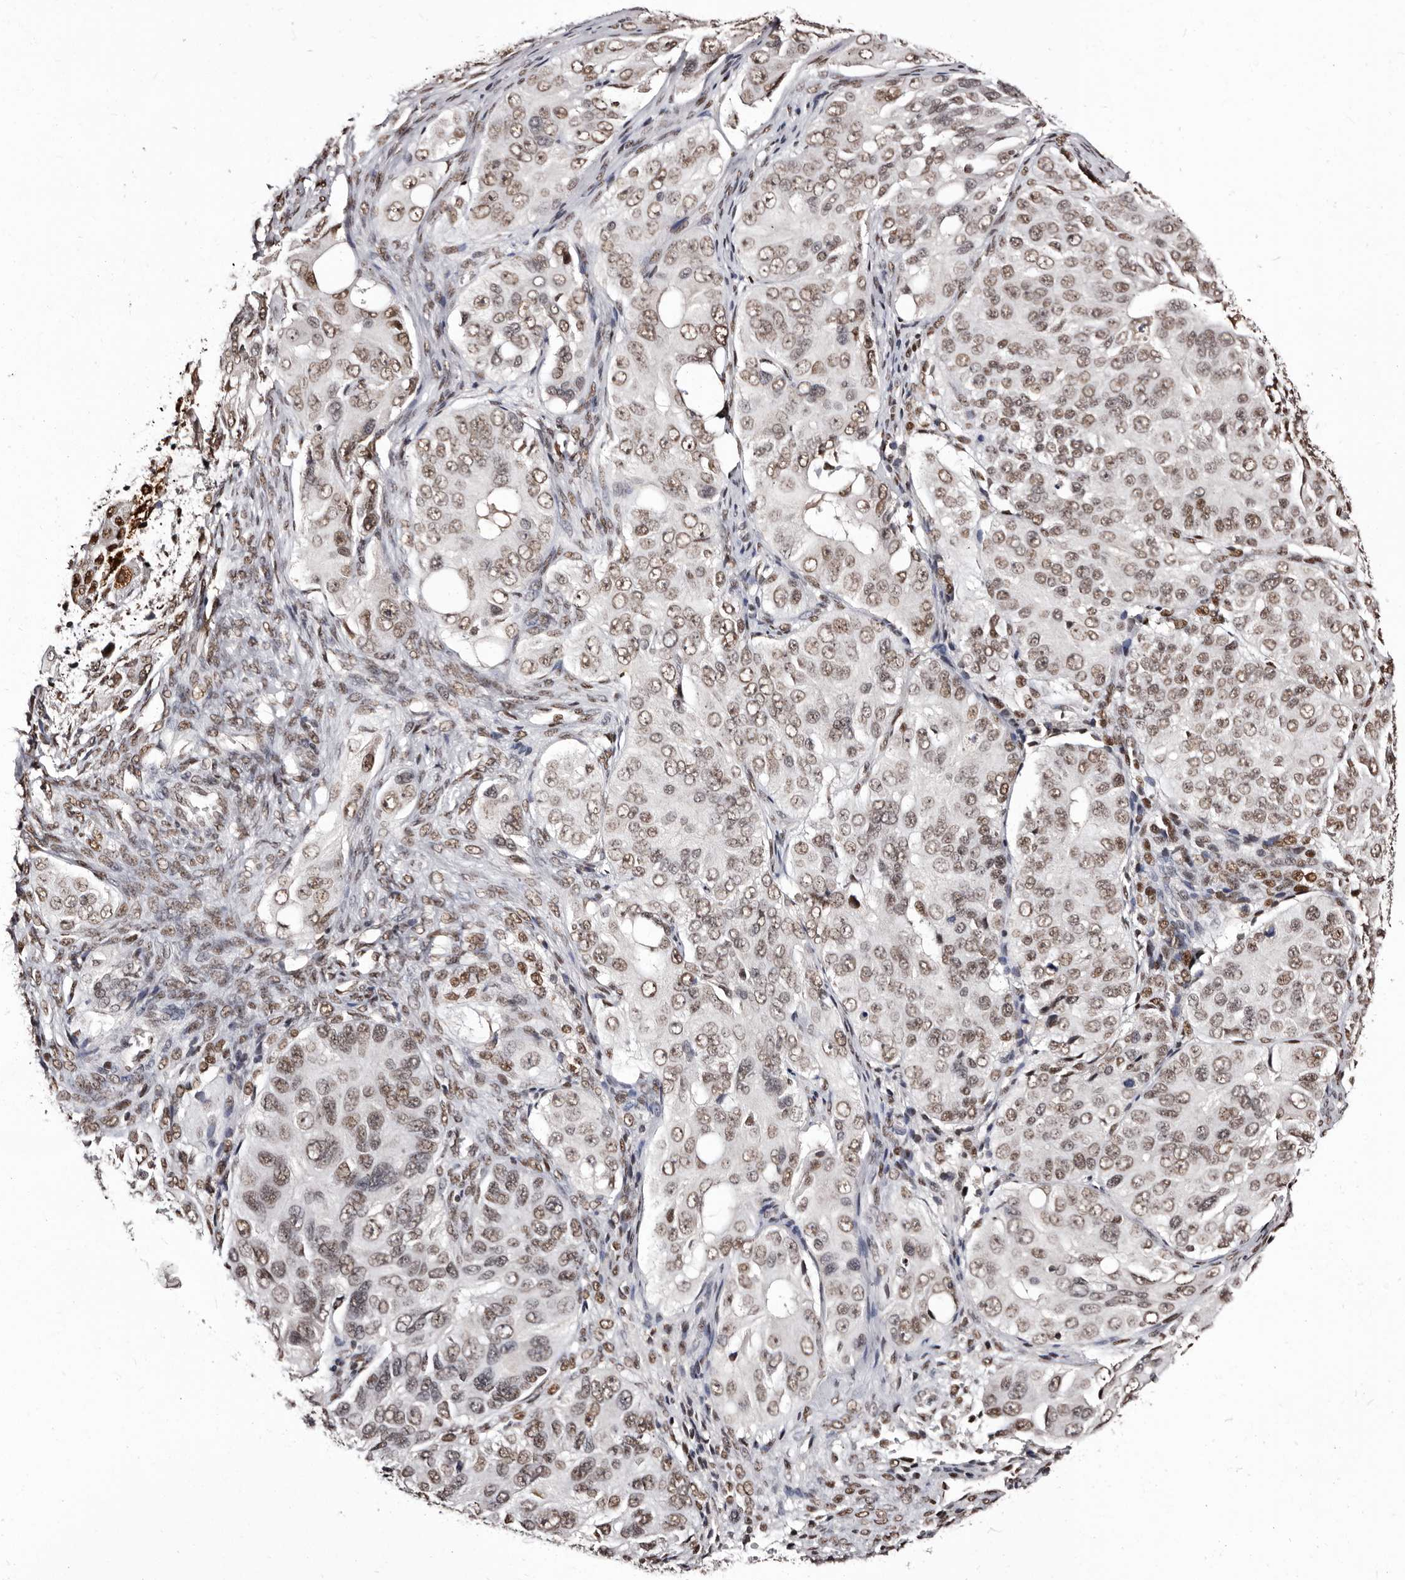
{"staining": {"intensity": "moderate", "quantity": ">75%", "location": "nuclear"}, "tissue": "ovarian cancer", "cell_type": "Tumor cells", "image_type": "cancer", "snomed": [{"axis": "morphology", "description": "Carcinoma, endometroid"}, {"axis": "topography", "description": "Ovary"}], "caption": "Immunohistochemical staining of endometroid carcinoma (ovarian) exhibits medium levels of moderate nuclear expression in about >75% of tumor cells. (Brightfield microscopy of DAB IHC at high magnification).", "gene": "ANAPC11", "patient": {"sex": "female", "age": 51}}